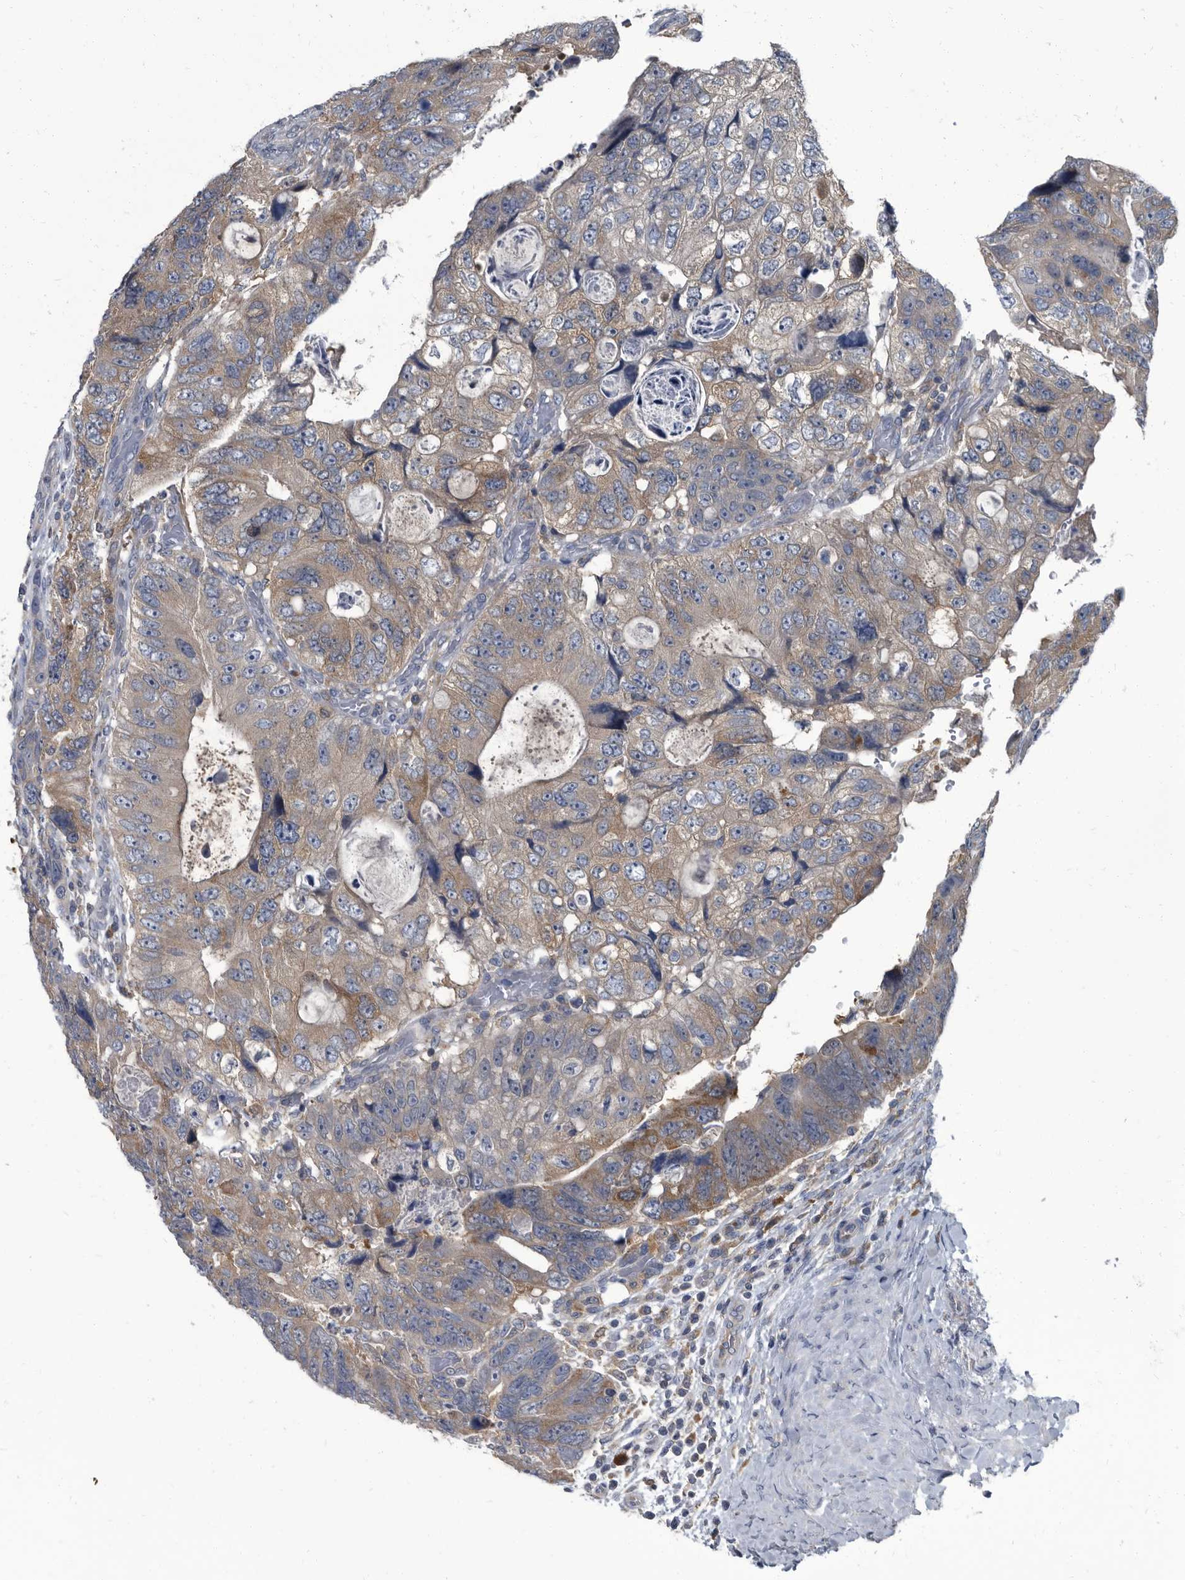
{"staining": {"intensity": "moderate", "quantity": ">75%", "location": "cytoplasmic/membranous"}, "tissue": "colorectal cancer", "cell_type": "Tumor cells", "image_type": "cancer", "snomed": [{"axis": "morphology", "description": "Adenocarcinoma, NOS"}, {"axis": "topography", "description": "Rectum"}], "caption": "About >75% of tumor cells in human colorectal adenocarcinoma display moderate cytoplasmic/membranous protein expression as visualized by brown immunohistochemical staining.", "gene": "CDV3", "patient": {"sex": "male", "age": 59}}